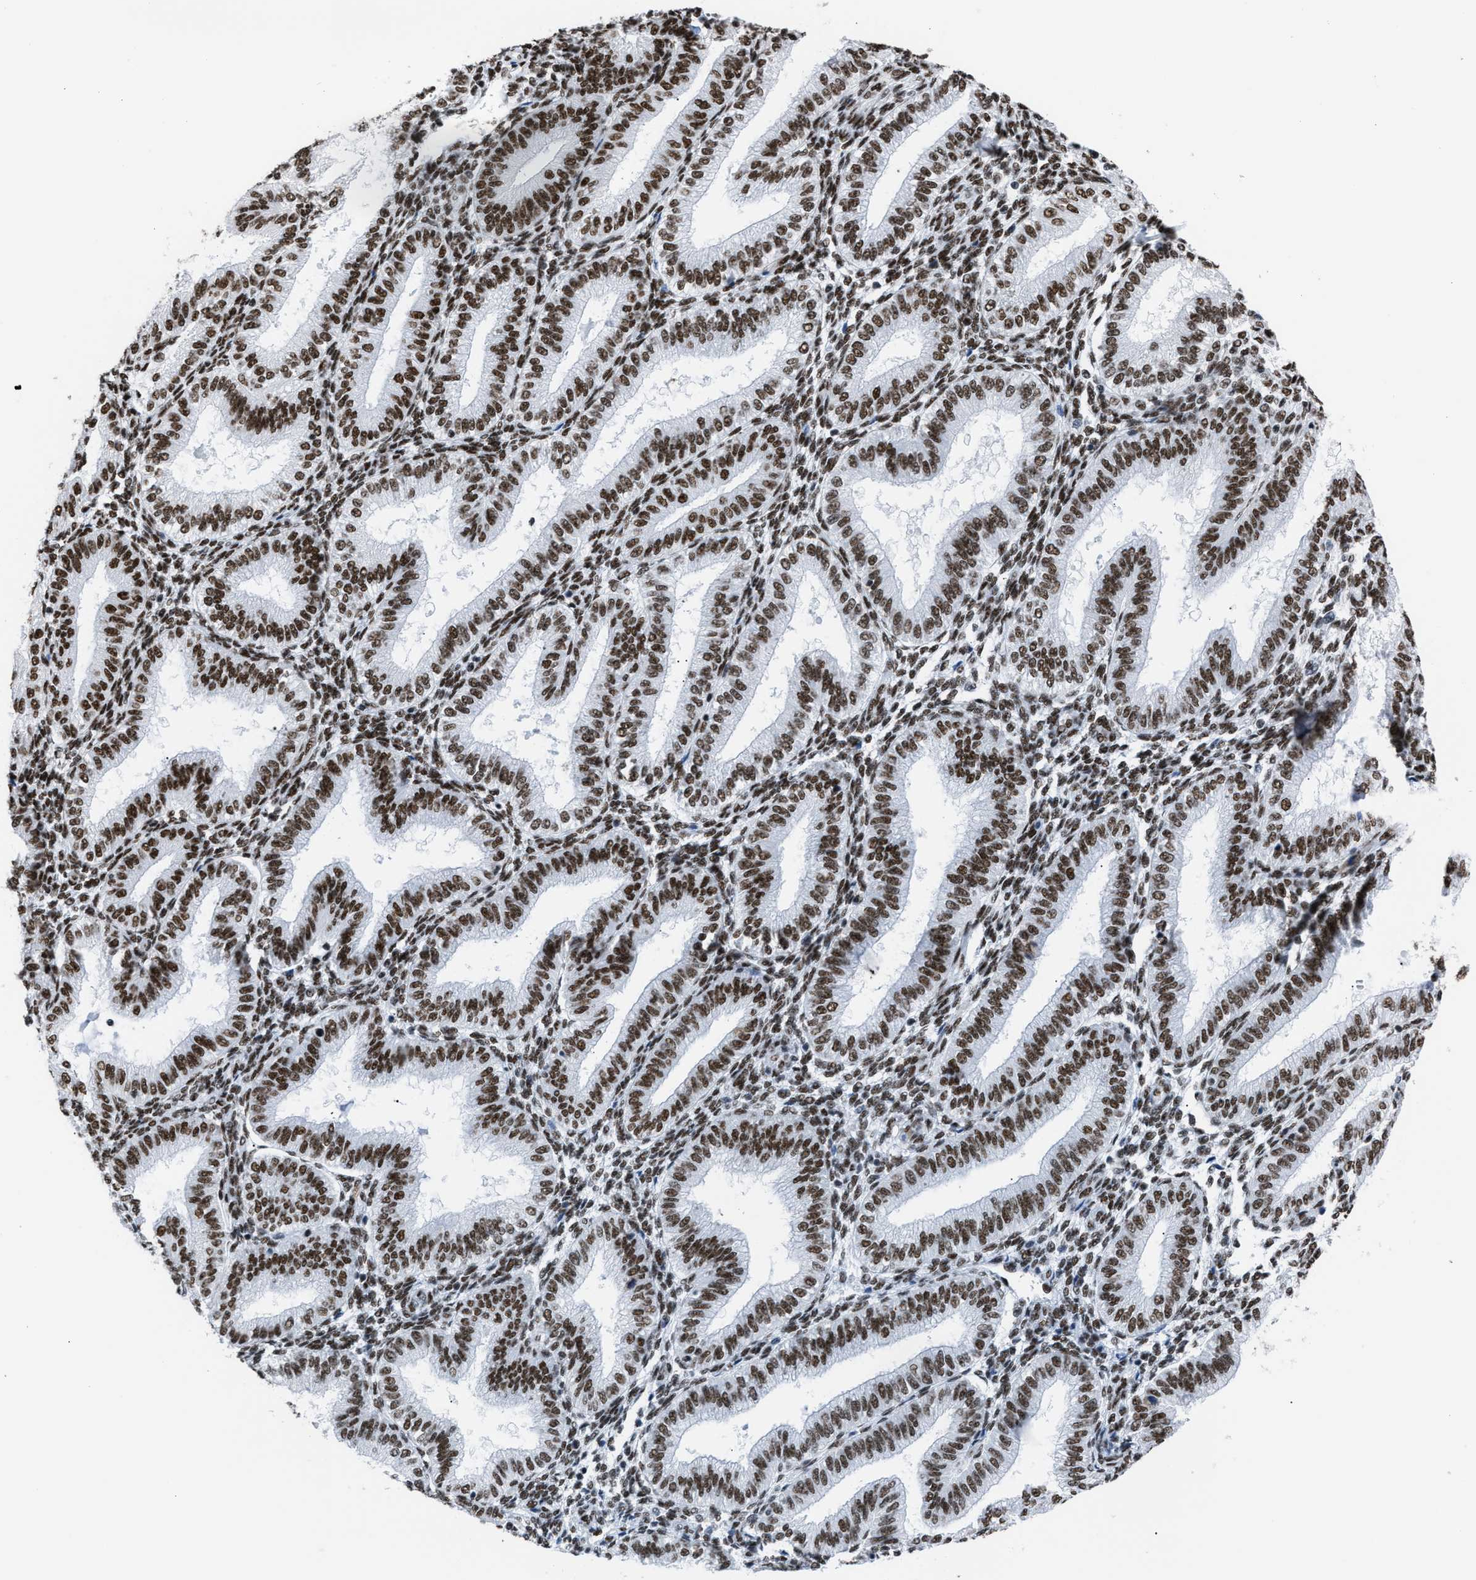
{"staining": {"intensity": "moderate", "quantity": "25%-75%", "location": "nuclear"}, "tissue": "endometrium", "cell_type": "Cells in endometrial stroma", "image_type": "normal", "snomed": [{"axis": "morphology", "description": "Normal tissue, NOS"}, {"axis": "topography", "description": "Endometrium"}], "caption": "Protein expression analysis of unremarkable endometrium reveals moderate nuclear expression in about 25%-75% of cells in endometrial stroma.", "gene": "CCAR2", "patient": {"sex": "female", "age": 39}}